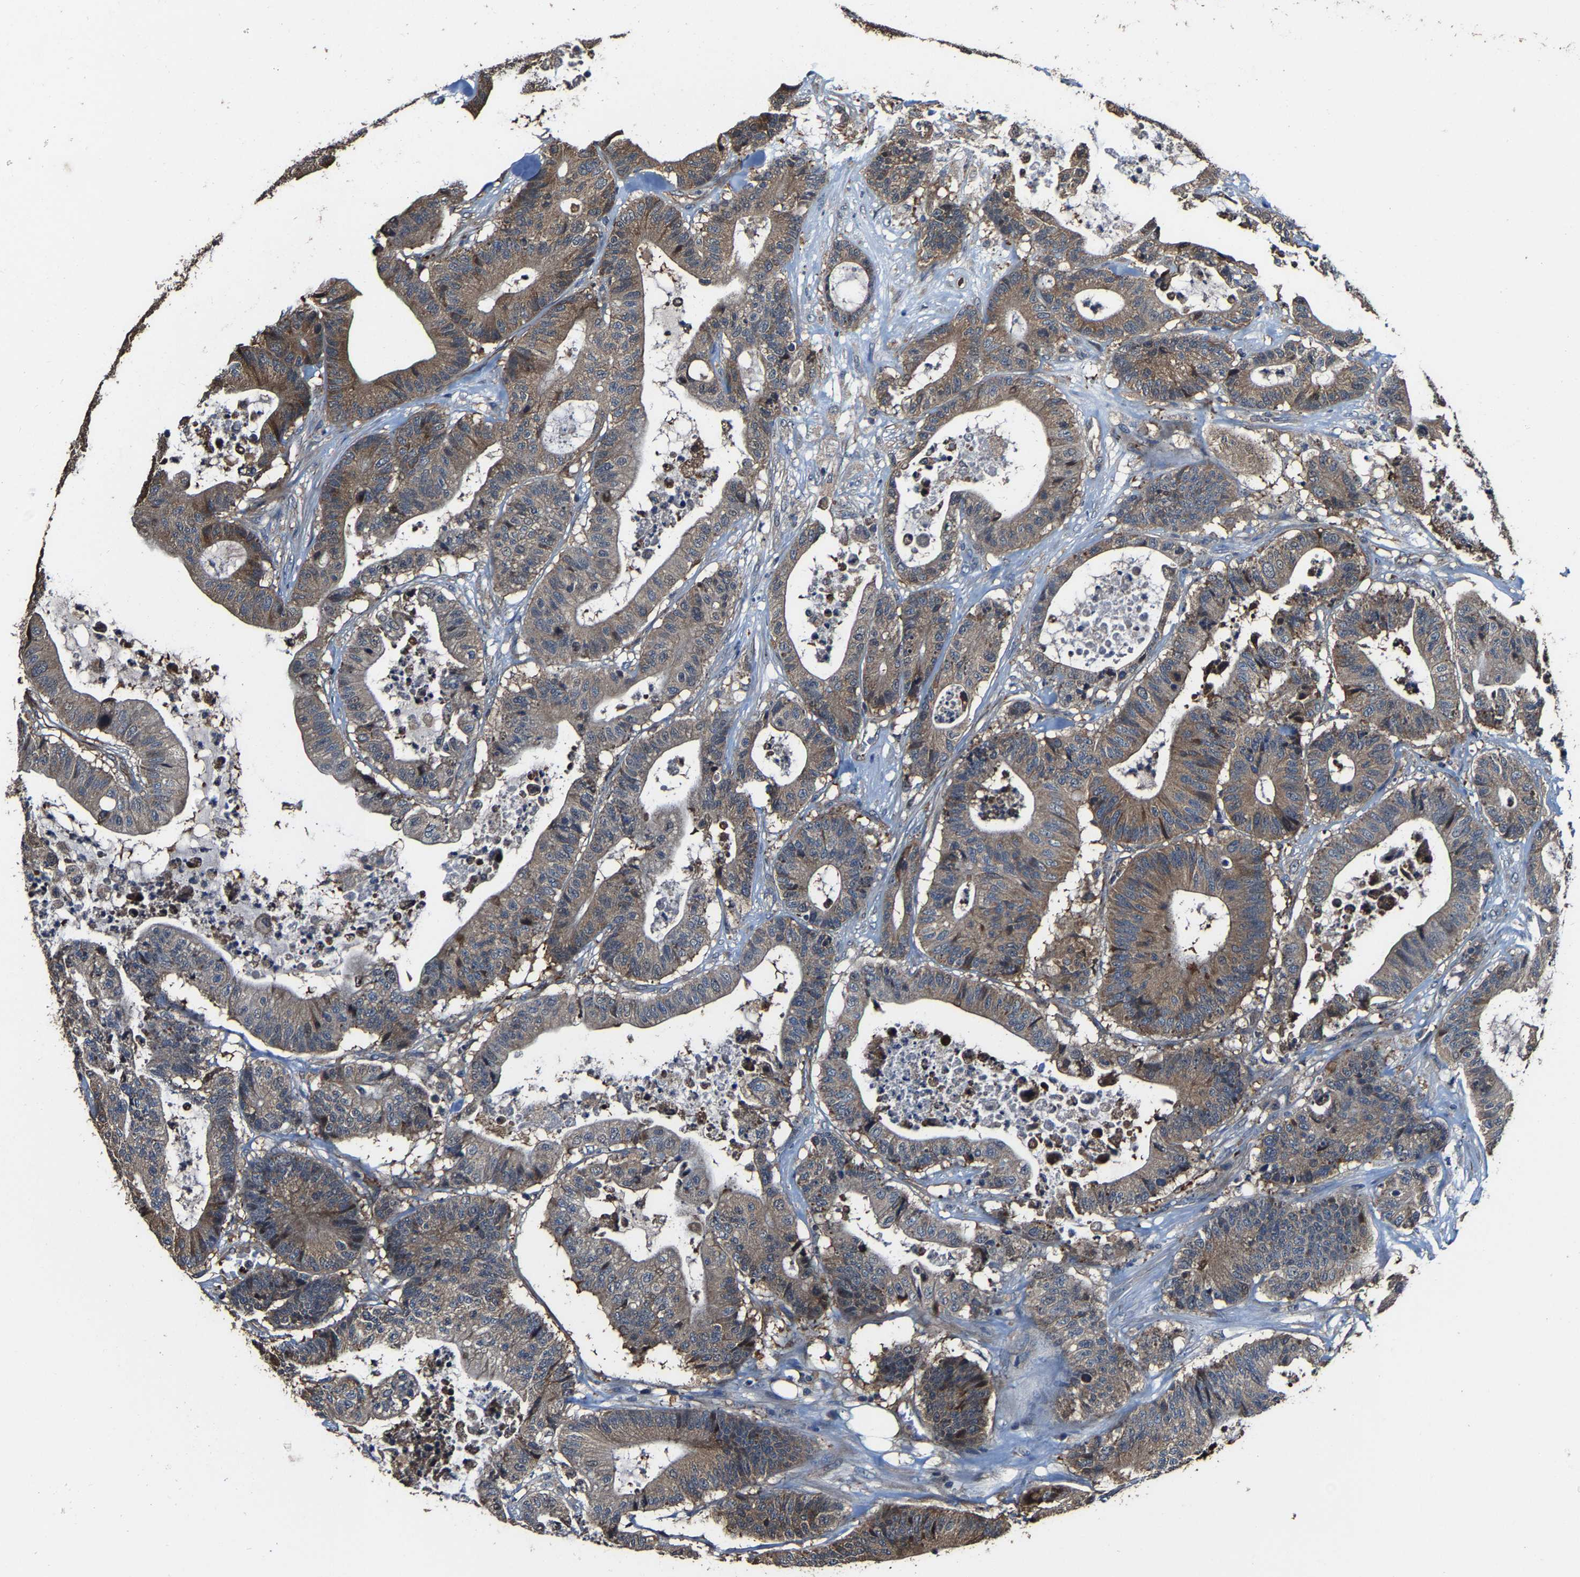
{"staining": {"intensity": "moderate", "quantity": "25%-75%", "location": "cytoplasmic/membranous"}, "tissue": "colorectal cancer", "cell_type": "Tumor cells", "image_type": "cancer", "snomed": [{"axis": "morphology", "description": "Adenocarcinoma, NOS"}, {"axis": "topography", "description": "Colon"}], "caption": "Colorectal adenocarcinoma tissue shows moderate cytoplasmic/membranous positivity in approximately 25%-75% of tumor cells (Stains: DAB (3,3'-diaminobenzidine) in brown, nuclei in blue, Microscopy: brightfield microscopy at high magnification).", "gene": "GFRA3", "patient": {"sex": "female", "age": 84}}